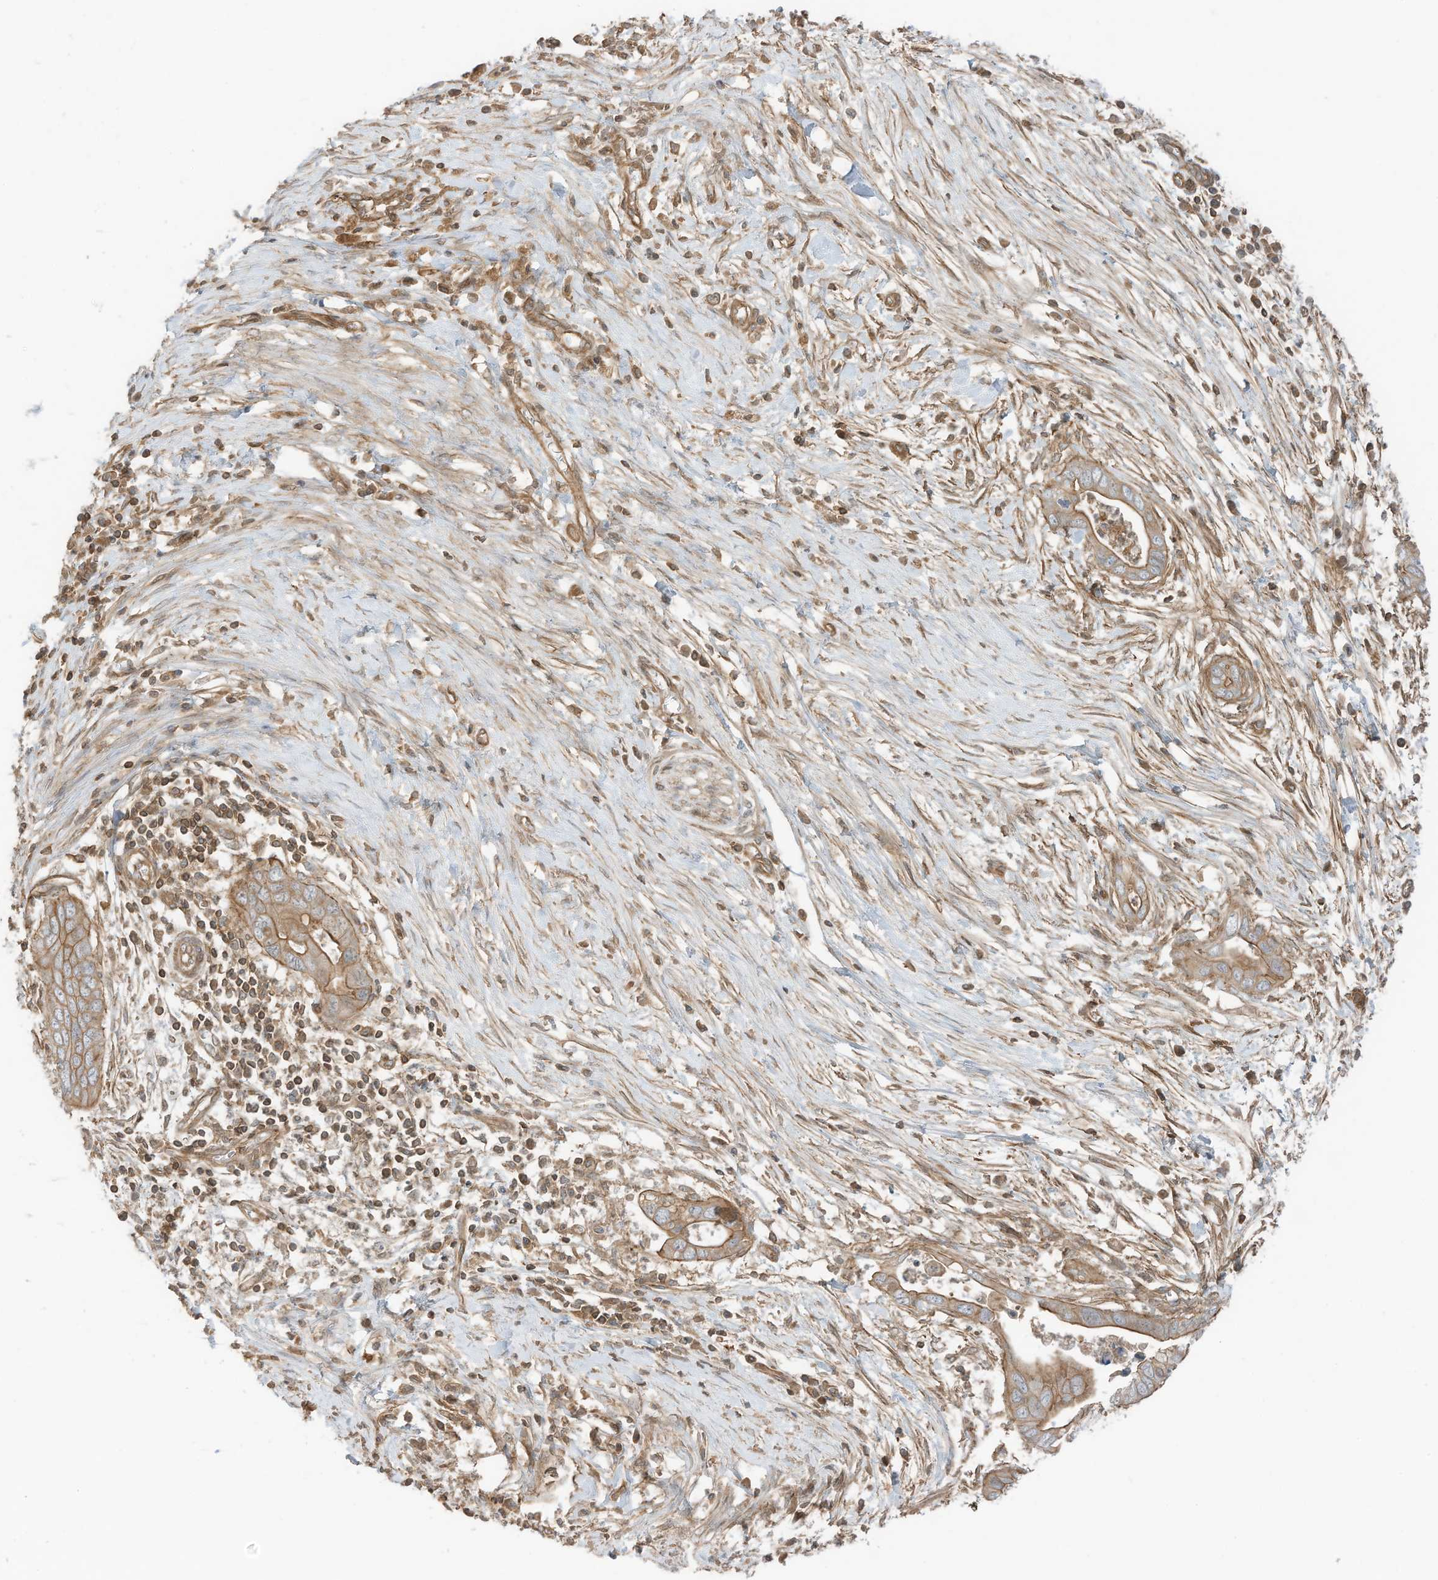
{"staining": {"intensity": "moderate", "quantity": ">75%", "location": "cytoplasmic/membranous"}, "tissue": "pancreatic cancer", "cell_type": "Tumor cells", "image_type": "cancer", "snomed": [{"axis": "morphology", "description": "Adenocarcinoma, NOS"}, {"axis": "topography", "description": "Pancreas"}], "caption": "A brown stain labels moderate cytoplasmic/membranous positivity of a protein in pancreatic cancer (adenocarcinoma) tumor cells. (Brightfield microscopy of DAB IHC at high magnification).", "gene": "SLC25A12", "patient": {"sex": "male", "age": 75}}